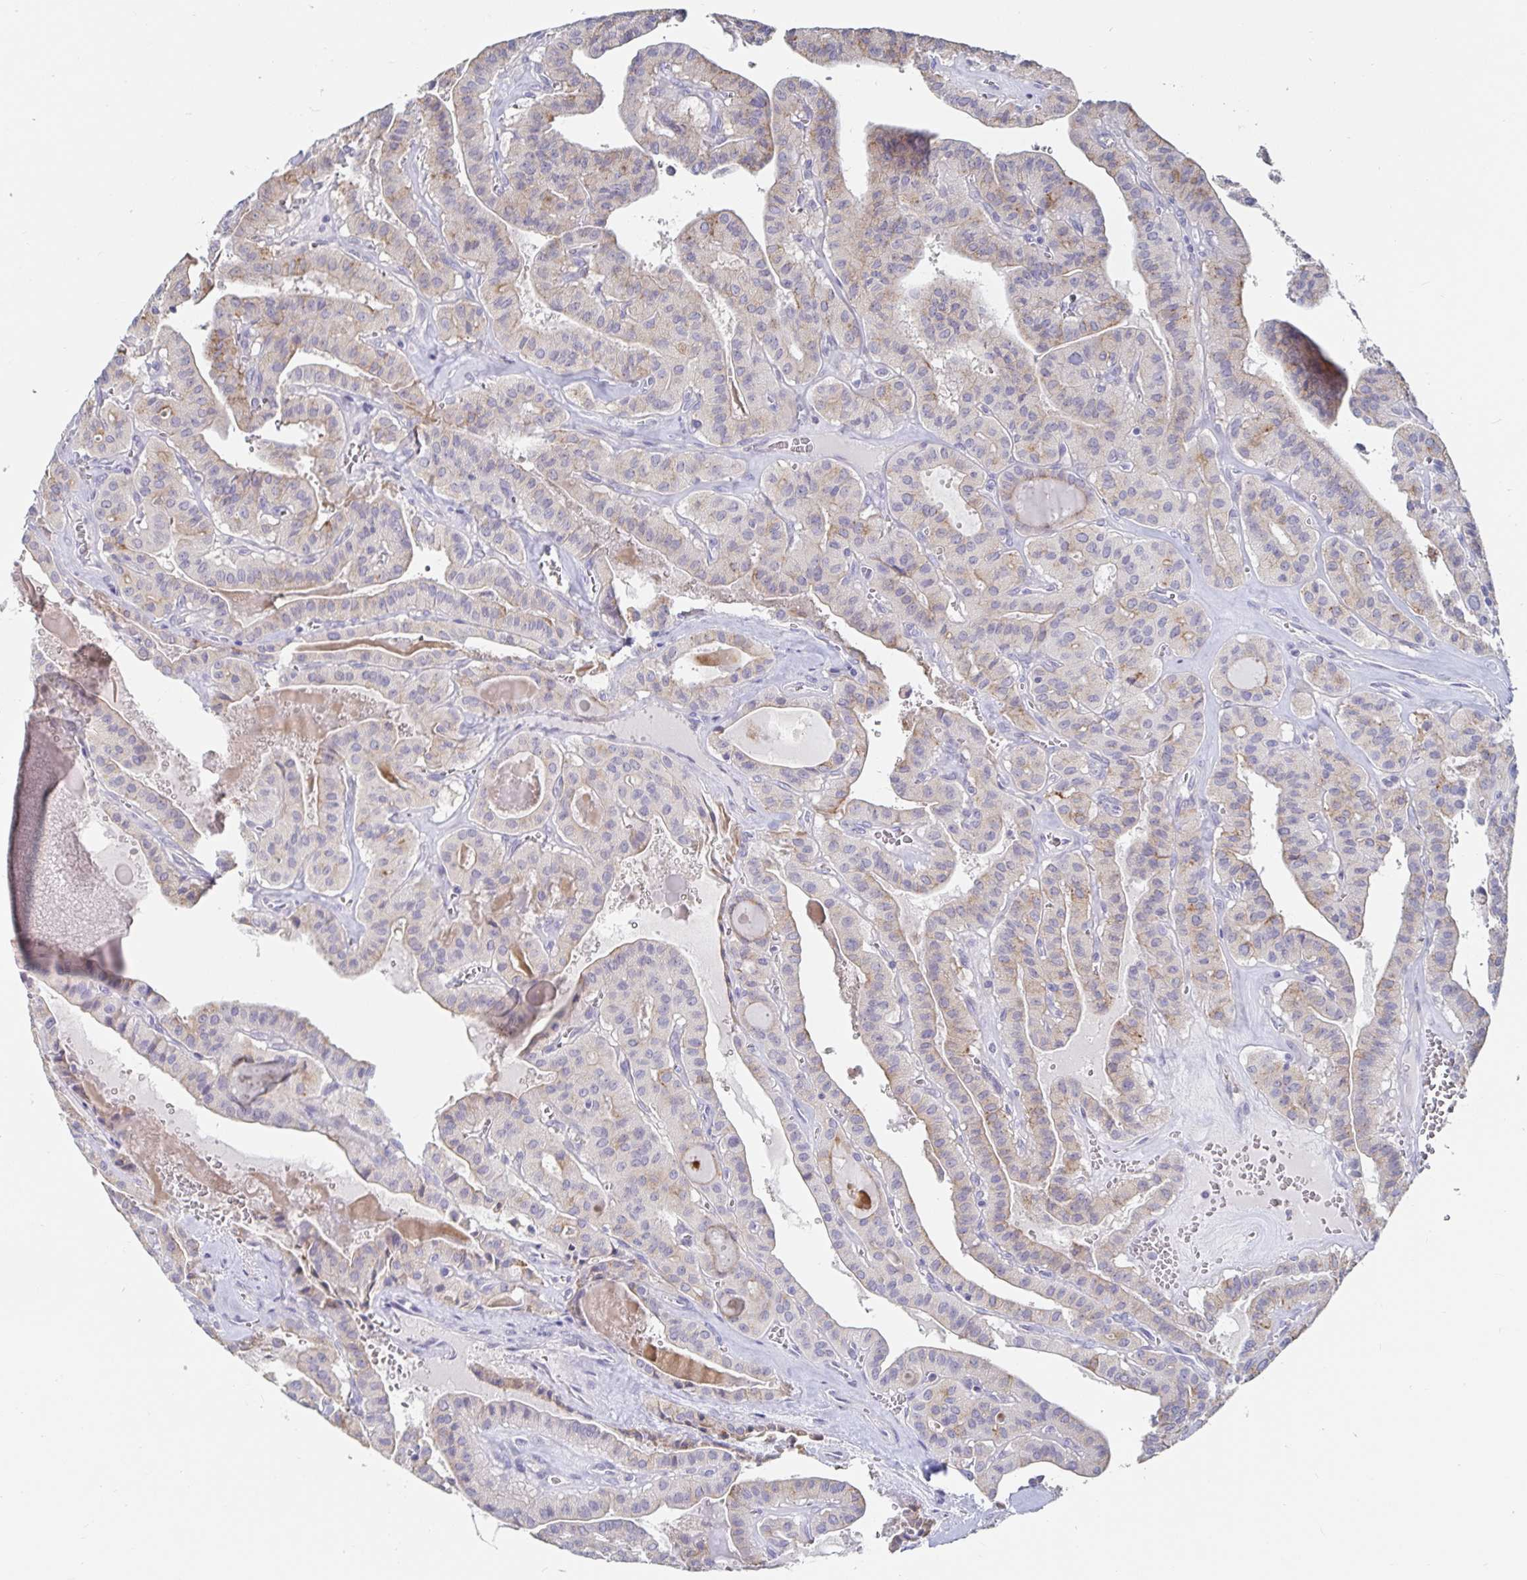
{"staining": {"intensity": "weak", "quantity": "<25%", "location": "cytoplasmic/membranous"}, "tissue": "thyroid cancer", "cell_type": "Tumor cells", "image_type": "cancer", "snomed": [{"axis": "morphology", "description": "Papillary adenocarcinoma, NOS"}, {"axis": "topography", "description": "Thyroid gland"}], "caption": "Thyroid papillary adenocarcinoma was stained to show a protein in brown. There is no significant expression in tumor cells. The staining was performed using DAB (3,3'-diaminobenzidine) to visualize the protein expression in brown, while the nuclei were stained in blue with hematoxylin (Magnification: 20x).", "gene": "SPPL3", "patient": {"sex": "male", "age": 52}}